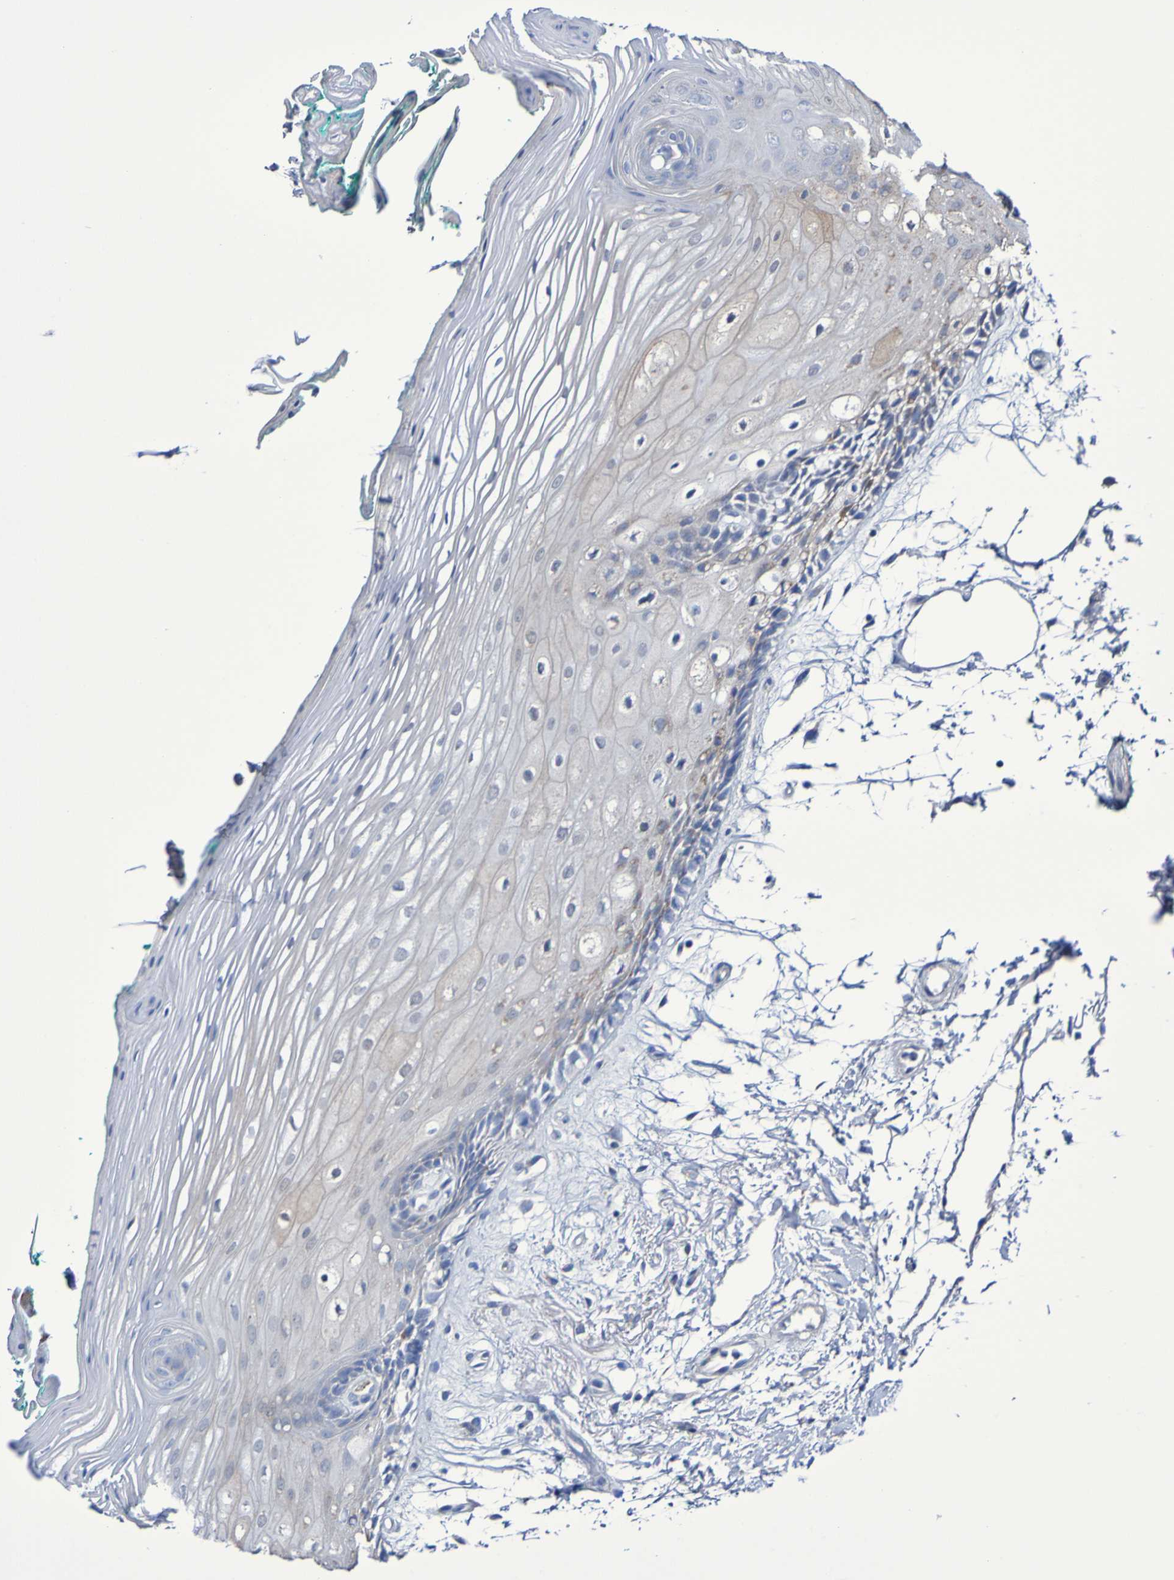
{"staining": {"intensity": "weak", "quantity": "<25%", "location": "cytoplasmic/membranous"}, "tissue": "oral mucosa", "cell_type": "Squamous epithelial cells", "image_type": "normal", "snomed": [{"axis": "morphology", "description": "Normal tissue, NOS"}, {"axis": "topography", "description": "Skeletal muscle"}, {"axis": "topography", "description": "Oral tissue"}, {"axis": "topography", "description": "Peripheral nerve tissue"}], "caption": "Squamous epithelial cells show no significant protein positivity in normal oral mucosa. (DAB IHC, high magnification).", "gene": "CNTN2", "patient": {"sex": "female", "age": 84}}